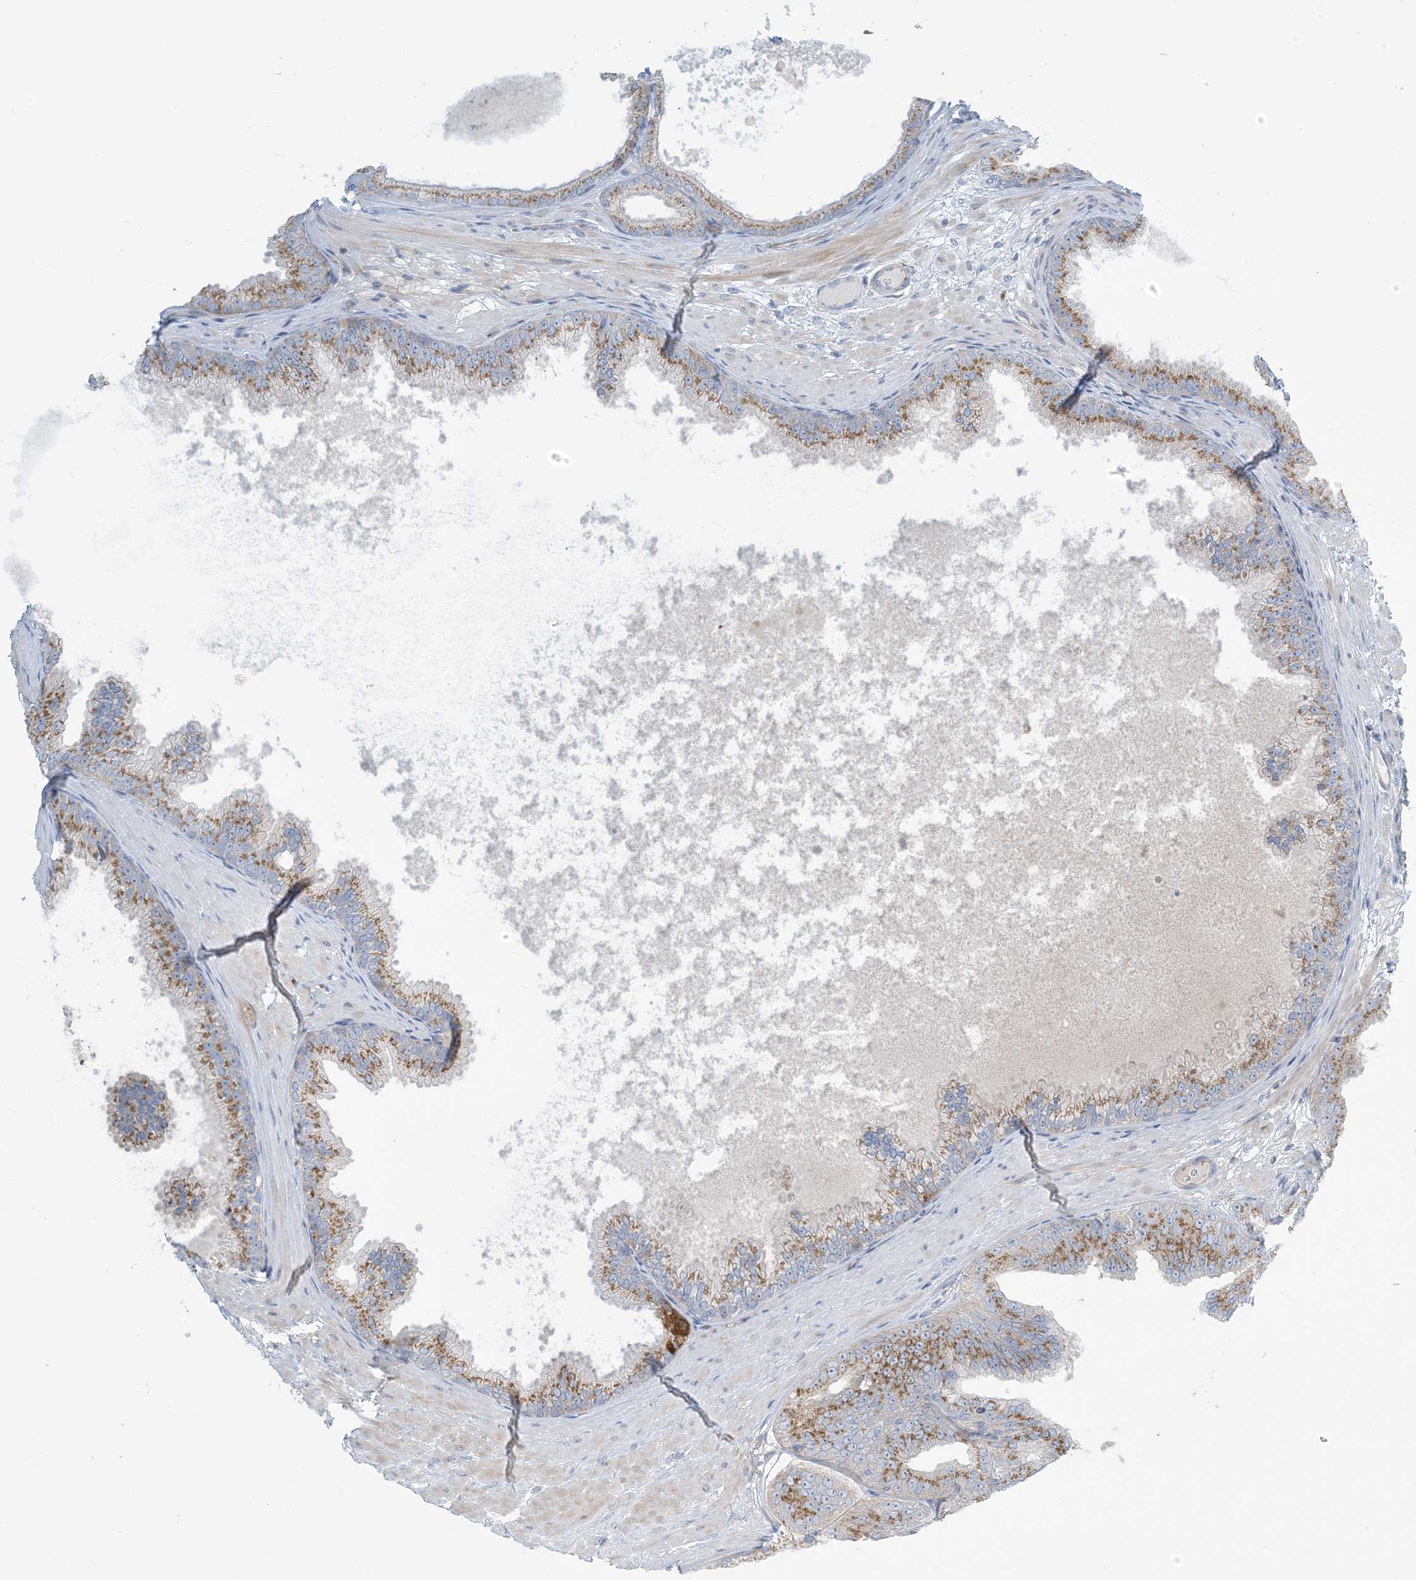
{"staining": {"intensity": "moderate", "quantity": ">75%", "location": "cytoplasmic/membranous"}, "tissue": "prostate cancer", "cell_type": "Tumor cells", "image_type": "cancer", "snomed": [{"axis": "morphology", "description": "Adenocarcinoma, Low grade"}, {"axis": "topography", "description": "Prostate"}], "caption": "Tumor cells demonstrate medium levels of moderate cytoplasmic/membranous expression in about >75% of cells in prostate low-grade adenocarcinoma. Immunohistochemistry stains the protein in brown and the nuclei are stained blue.", "gene": "AFTPH", "patient": {"sex": "male", "age": 63}}